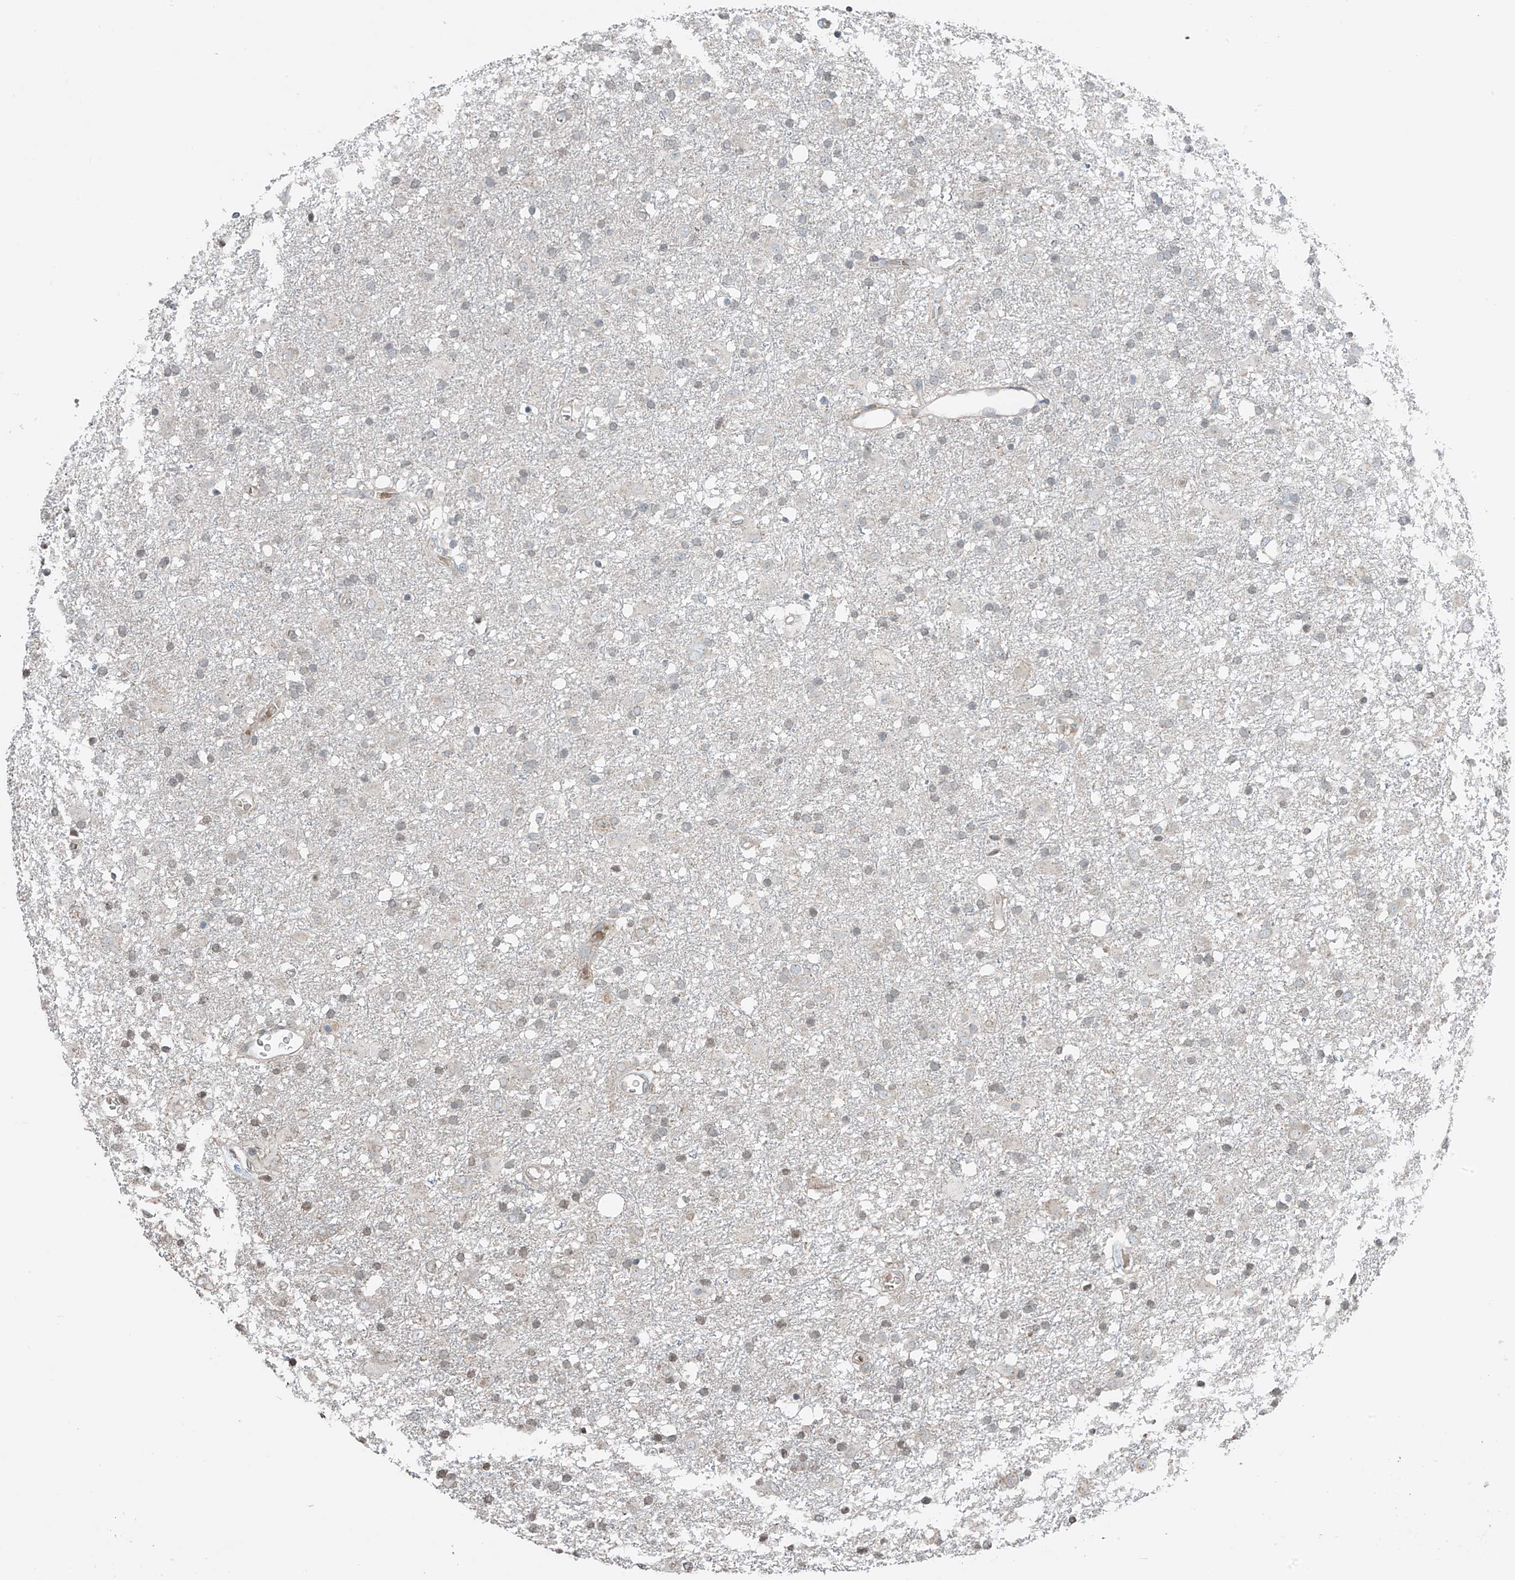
{"staining": {"intensity": "negative", "quantity": "none", "location": "none"}, "tissue": "glioma", "cell_type": "Tumor cells", "image_type": "cancer", "snomed": [{"axis": "morphology", "description": "Glioma, malignant, Low grade"}, {"axis": "topography", "description": "Brain"}], "caption": "A high-resolution histopathology image shows immunohistochemistry (IHC) staining of malignant glioma (low-grade), which exhibits no significant staining in tumor cells. Nuclei are stained in blue.", "gene": "HOXA11", "patient": {"sex": "male", "age": 65}}